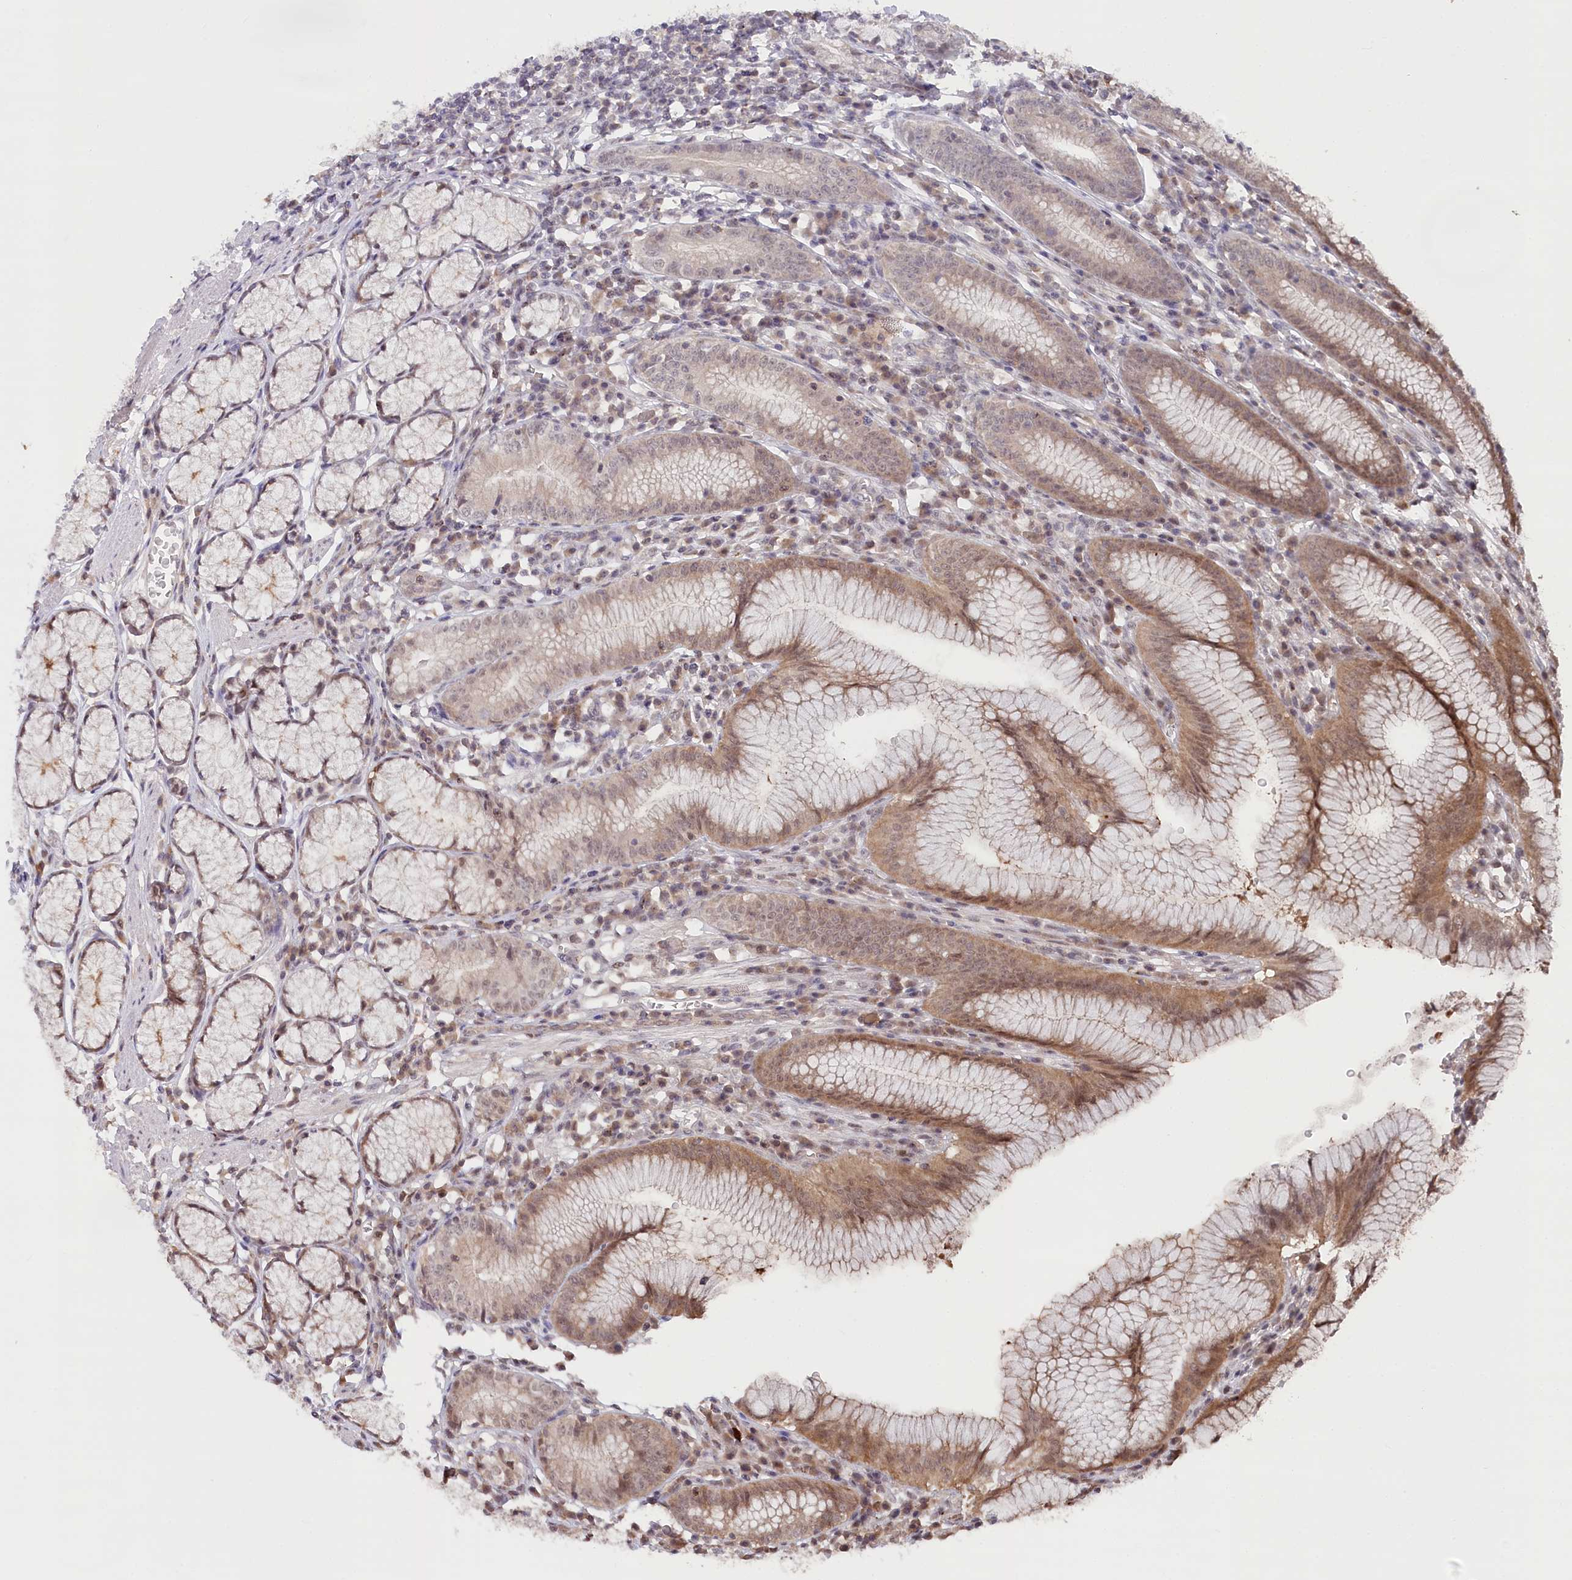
{"staining": {"intensity": "moderate", "quantity": "25%-75%", "location": "cytoplasmic/membranous,nuclear"}, "tissue": "stomach", "cell_type": "Glandular cells", "image_type": "normal", "snomed": [{"axis": "morphology", "description": "Normal tissue, NOS"}, {"axis": "topography", "description": "Stomach"}], "caption": "Immunohistochemical staining of normal human stomach reveals moderate cytoplasmic/membranous,nuclear protein expression in approximately 25%-75% of glandular cells.", "gene": "CCSER2", "patient": {"sex": "male", "age": 55}}